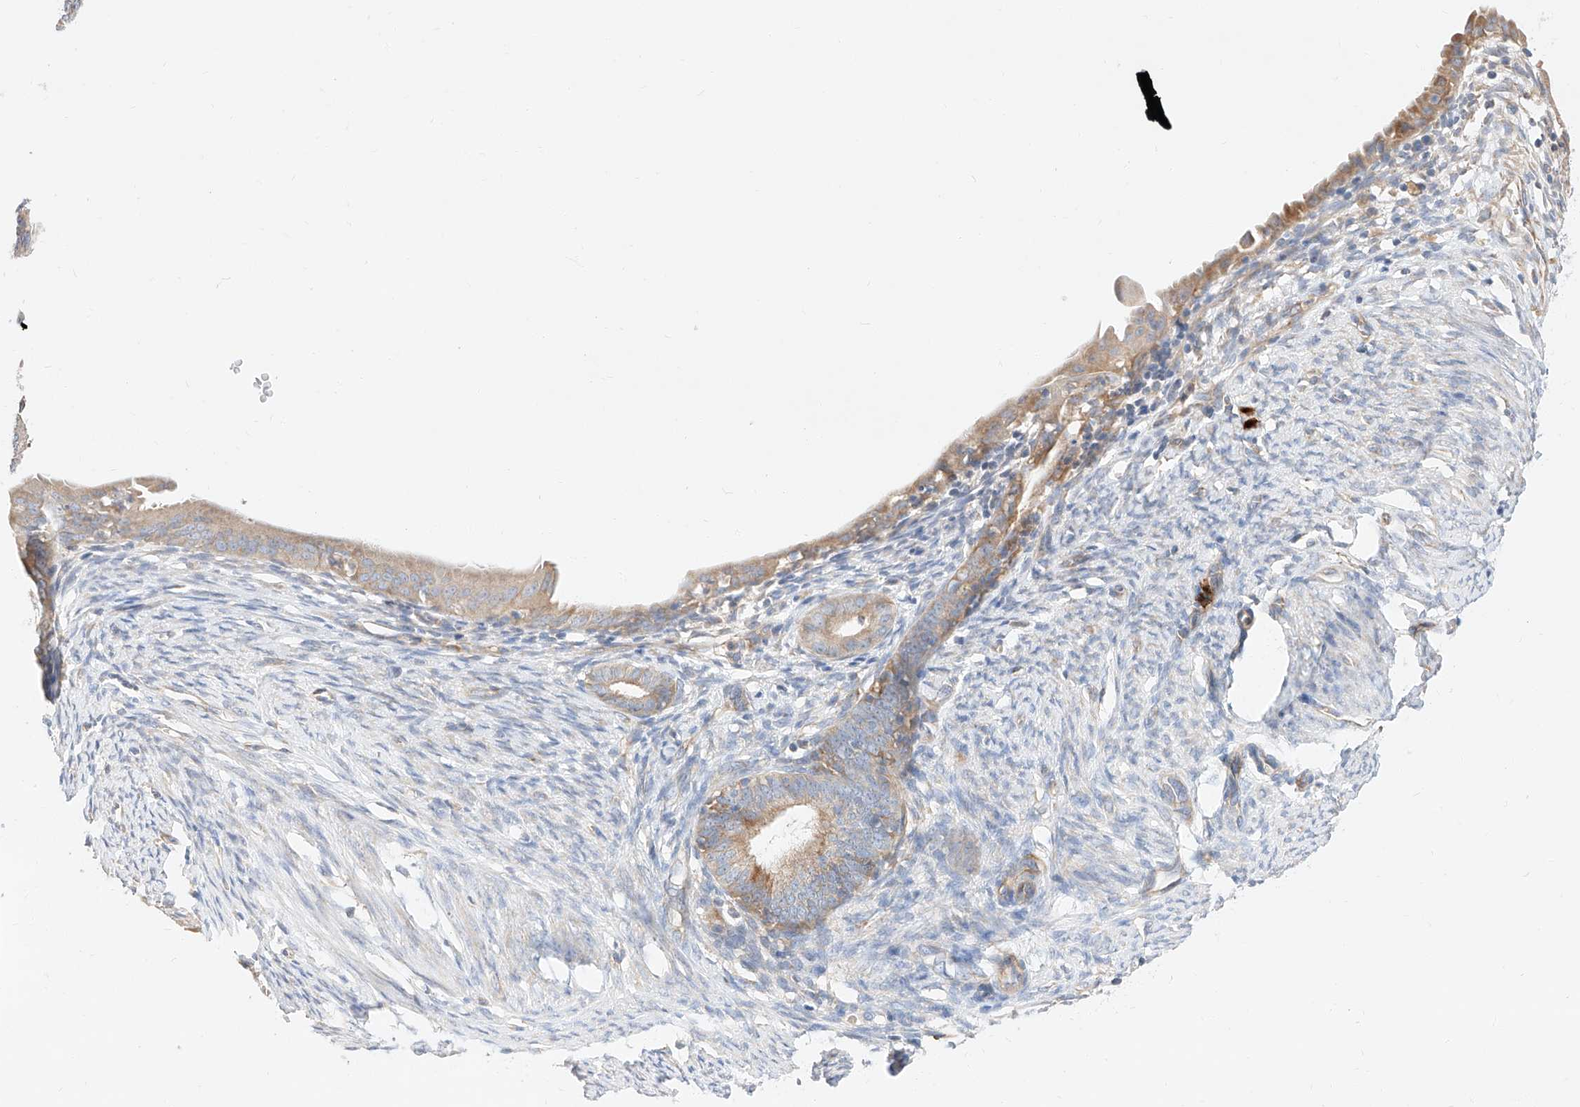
{"staining": {"intensity": "weak", "quantity": "25%-75%", "location": "cytoplasmic/membranous"}, "tissue": "endometrial cancer", "cell_type": "Tumor cells", "image_type": "cancer", "snomed": [{"axis": "morphology", "description": "Adenocarcinoma, NOS"}, {"axis": "topography", "description": "Endometrium"}], "caption": "Immunohistochemistry (IHC) staining of endometrial cancer, which exhibits low levels of weak cytoplasmic/membranous positivity in approximately 25%-75% of tumor cells indicating weak cytoplasmic/membranous protein expression. The staining was performed using DAB (brown) for protein detection and nuclei were counterstained in hematoxylin (blue).", "gene": "GLMN", "patient": {"sex": "female", "age": 51}}